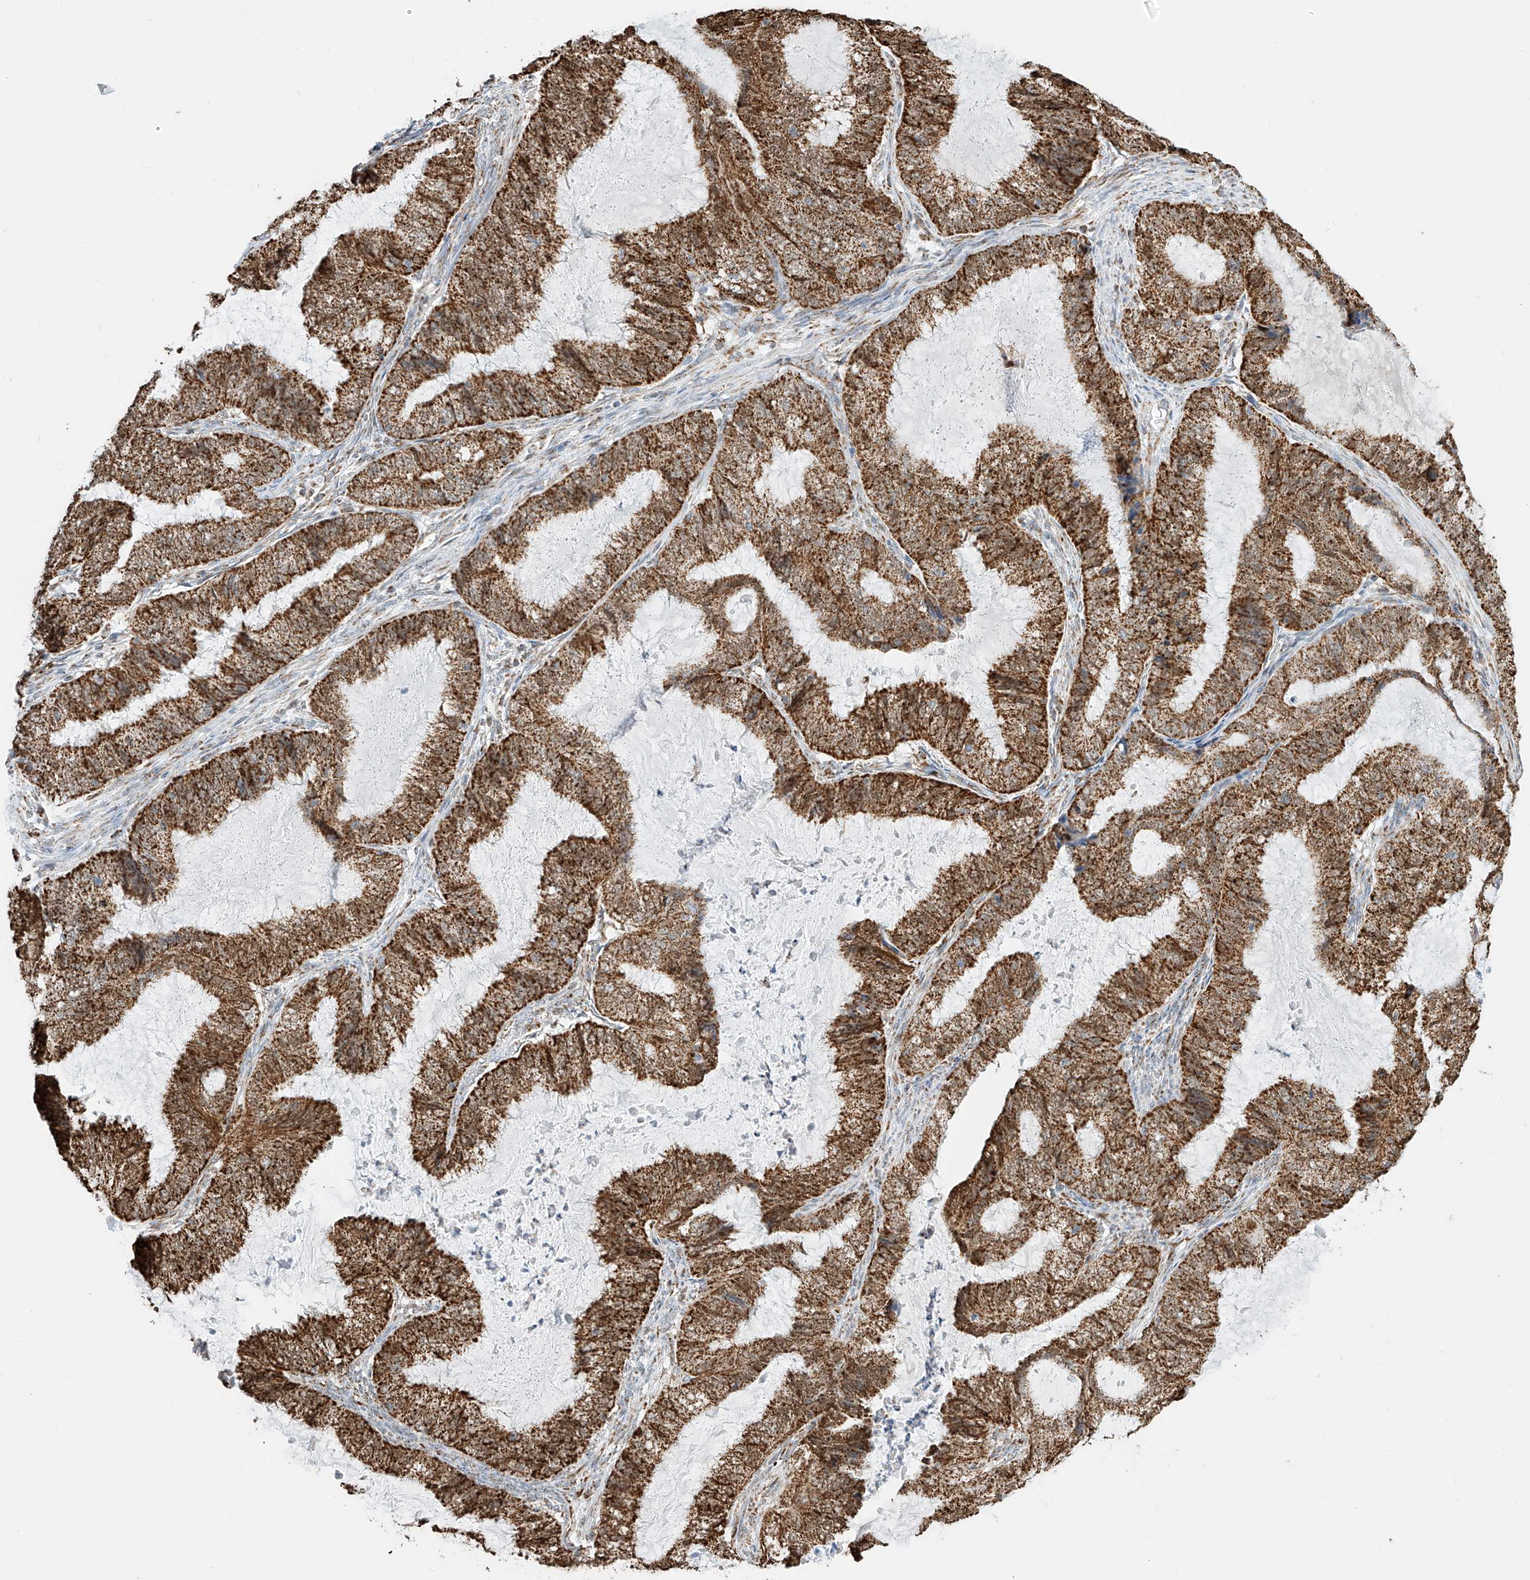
{"staining": {"intensity": "strong", "quantity": ">75%", "location": "cytoplasmic/membranous"}, "tissue": "endometrial cancer", "cell_type": "Tumor cells", "image_type": "cancer", "snomed": [{"axis": "morphology", "description": "Adenocarcinoma, NOS"}, {"axis": "topography", "description": "Endometrium"}], "caption": "Strong cytoplasmic/membranous protein staining is appreciated in about >75% of tumor cells in adenocarcinoma (endometrial).", "gene": "PPA2", "patient": {"sex": "female", "age": 81}}